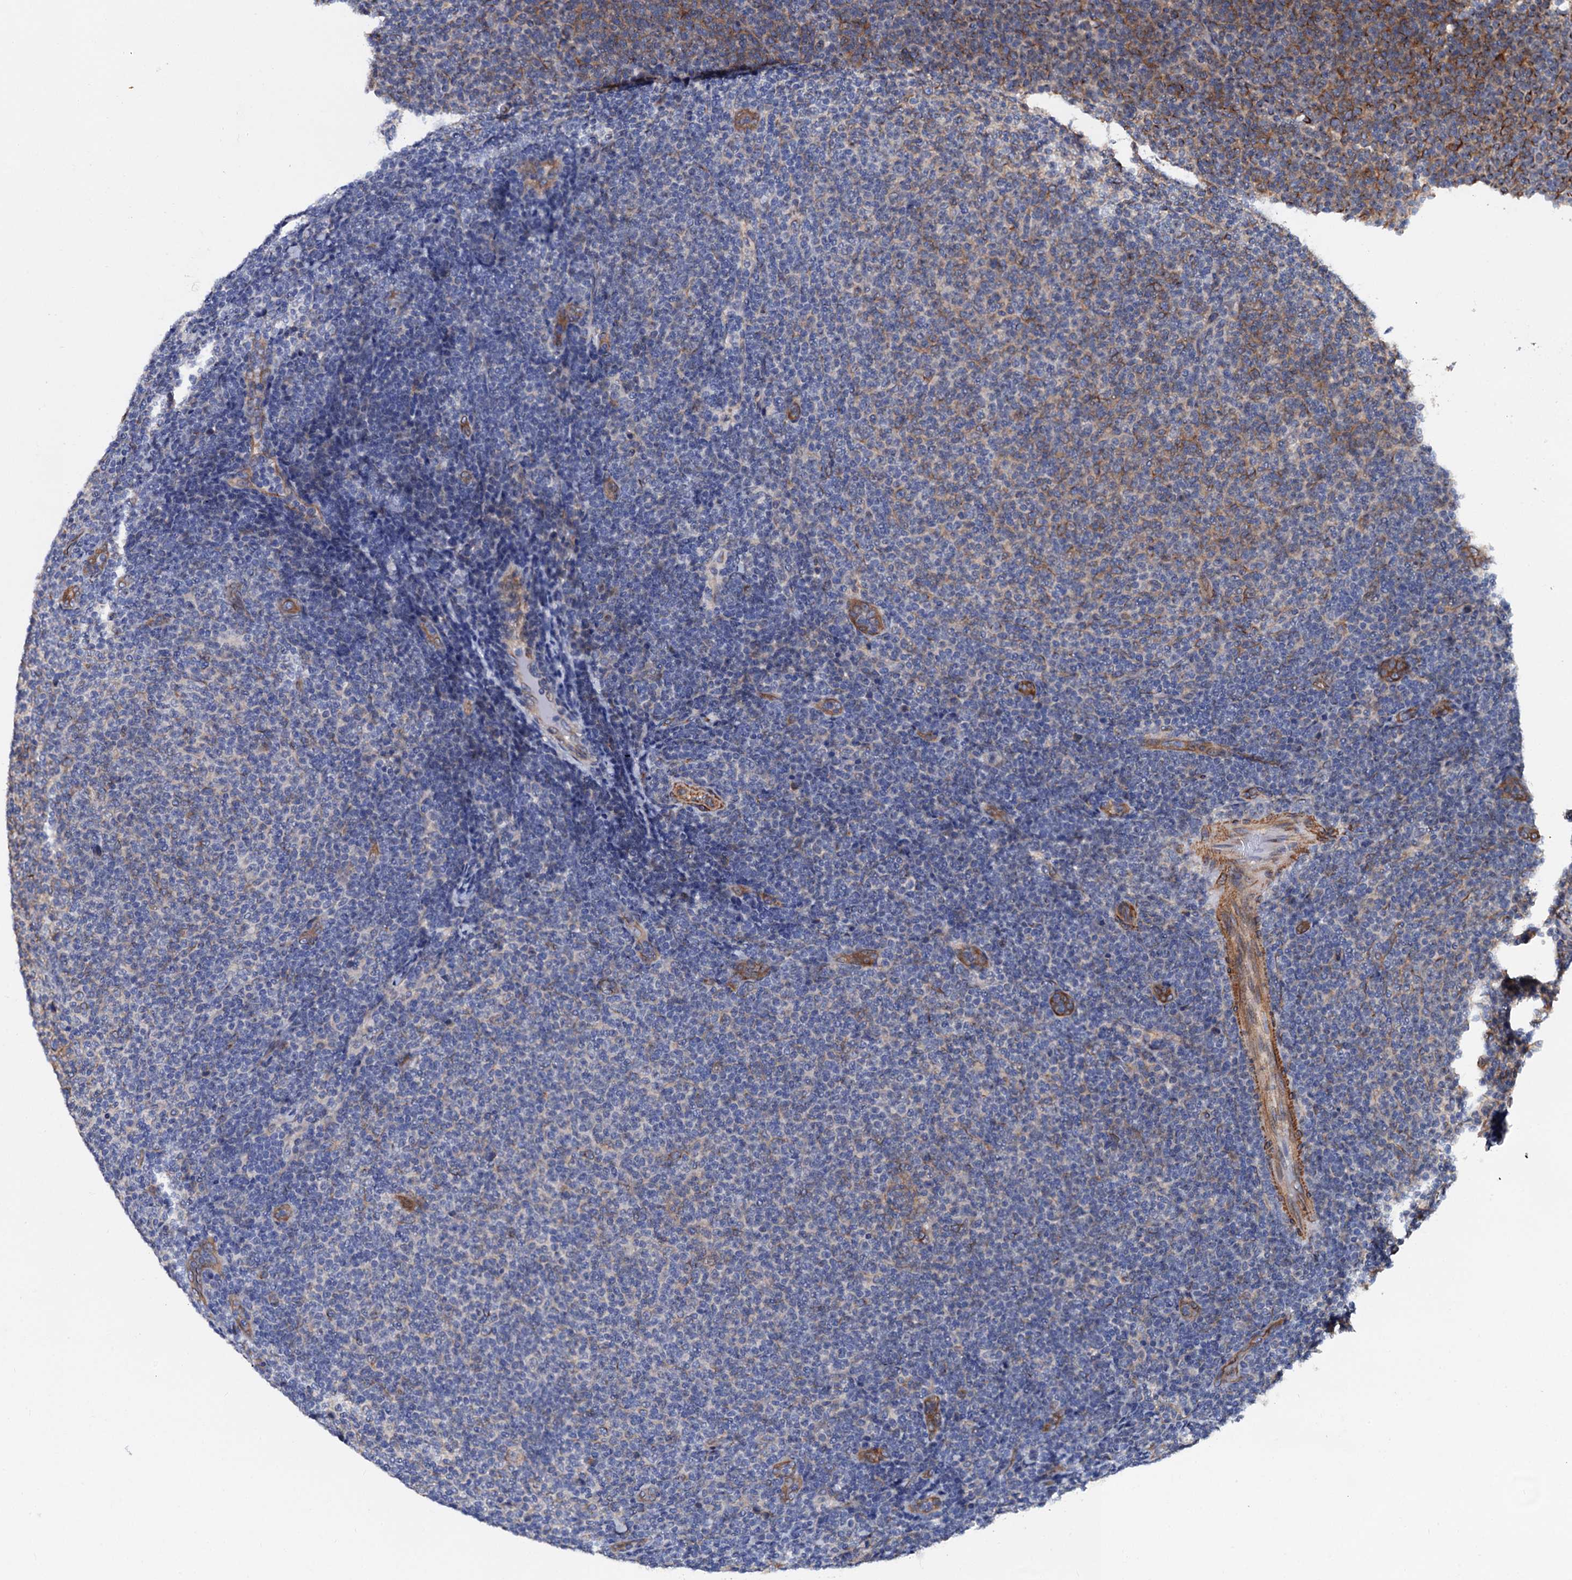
{"staining": {"intensity": "negative", "quantity": "none", "location": "none"}, "tissue": "lymphoma", "cell_type": "Tumor cells", "image_type": "cancer", "snomed": [{"axis": "morphology", "description": "Malignant lymphoma, non-Hodgkin's type, Low grade"}, {"axis": "topography", "description": "Lymph node"}], "caption": "This is a photomicrograph of immunohistochemistry (IHC) staining of low-grade malignant lymphoma, non-Hodgkin's type, which shows no positivity in tumor cells. The staining was performed using DAB (3,3'-diaminobenzidine) to visualize the protein expression in brown, while the nuclei were stained in blue with hematoxylin (Magnification: 20x).", "gene": "ZDHHC18", "patient": {"sex": "male", "age": 66}}